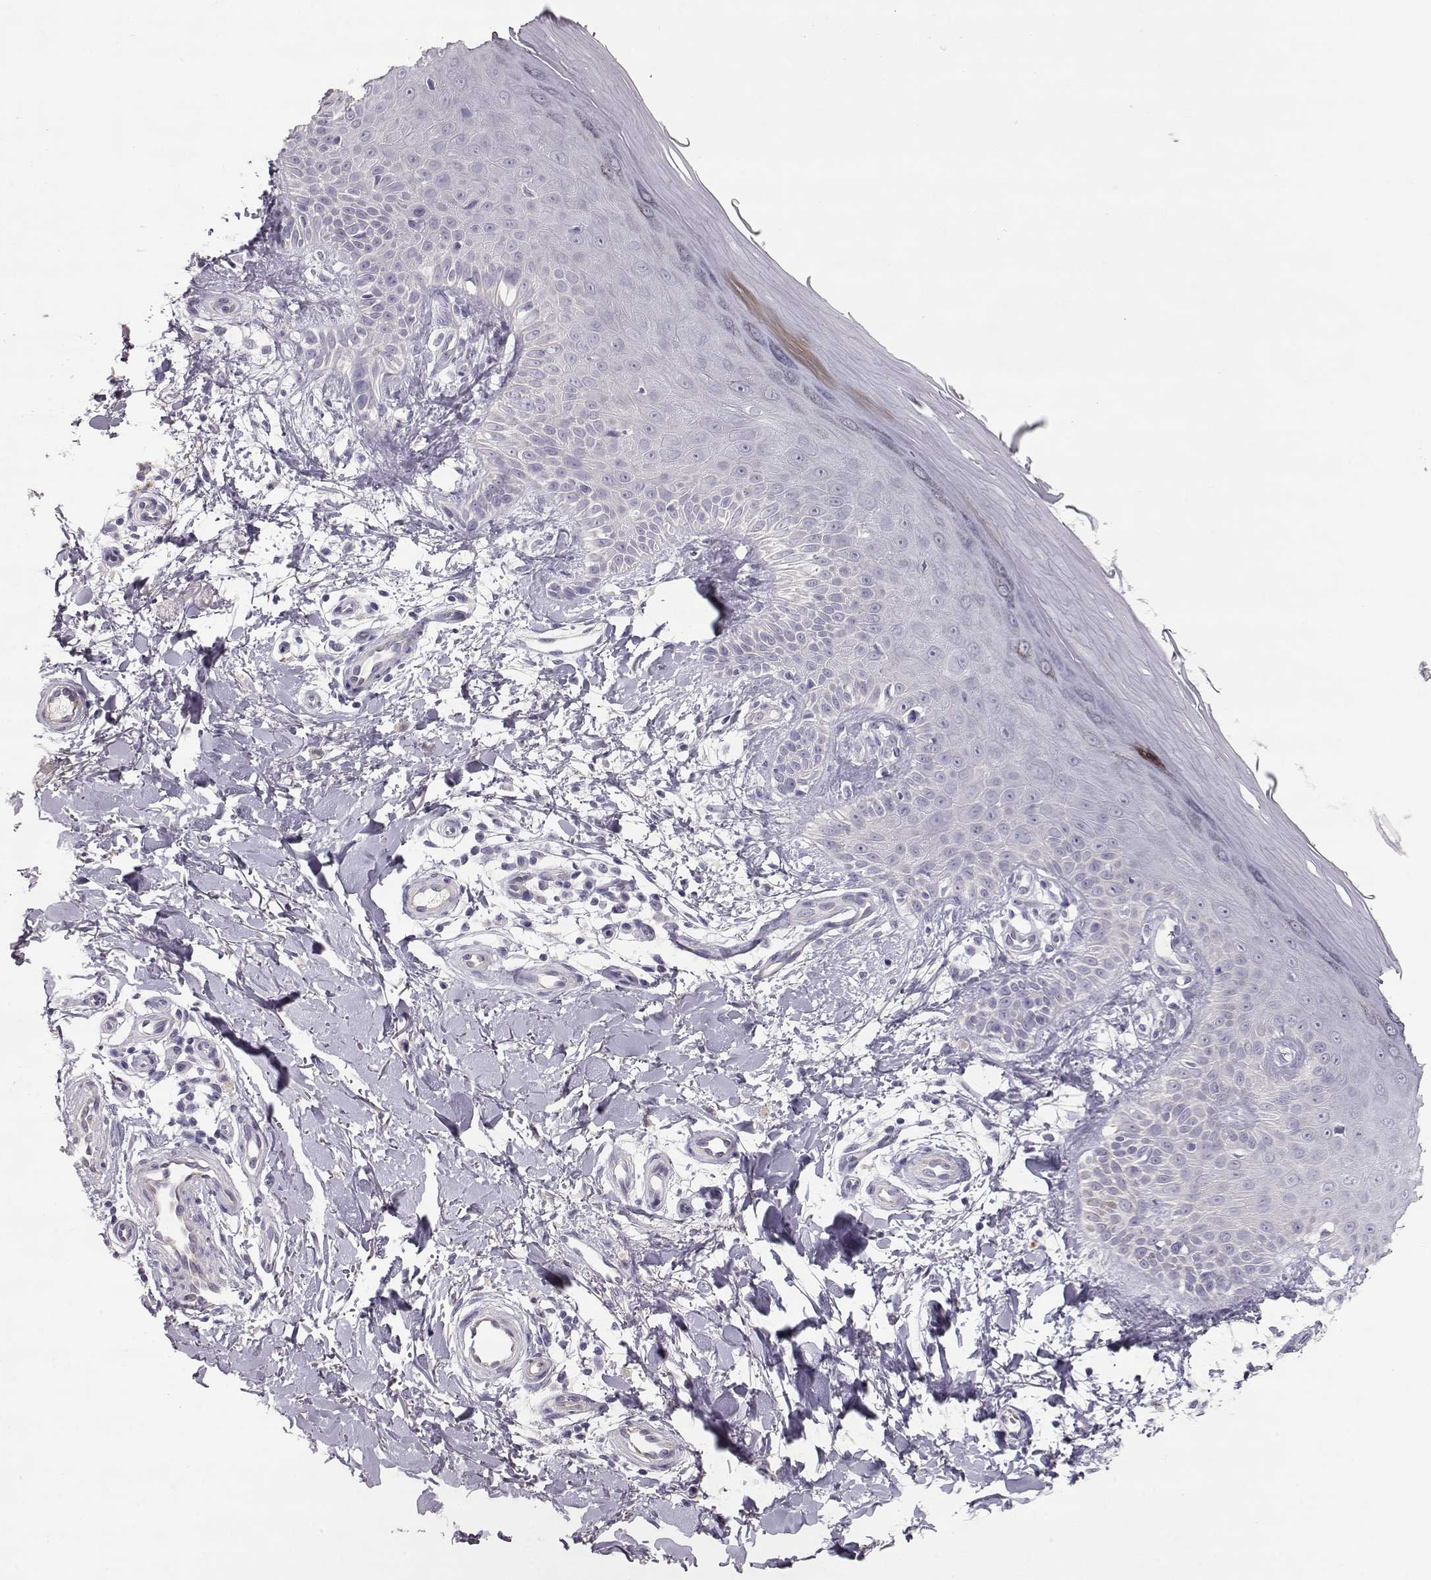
{"staining": {"intensity": "negative", "quantity": "none", "location": "none"}, "tissue": "skin", "cell_type": "Fibroblasts", "image_type": "normal", "snomed": [{"axis": "morphology", "description": "Normal tissue, NOS"}, {"axis": "morphology", "description": "Inflammation, NOS"}, {"axis": "morphology", "description": "Fibrosis, NOS"}, {"axis": "topography", "description": "Skin"}], "caption": "Protein analysis of unremarkable skin reveals no significant staining in fibroblasts. (Stains: DAB immunohistochemistry with hematoxylin counter stain, Microscopy: brightfield microscopy at high magnification).", "gene": "SLC18A1", "patient": {"sex": "male", "age": 71}}